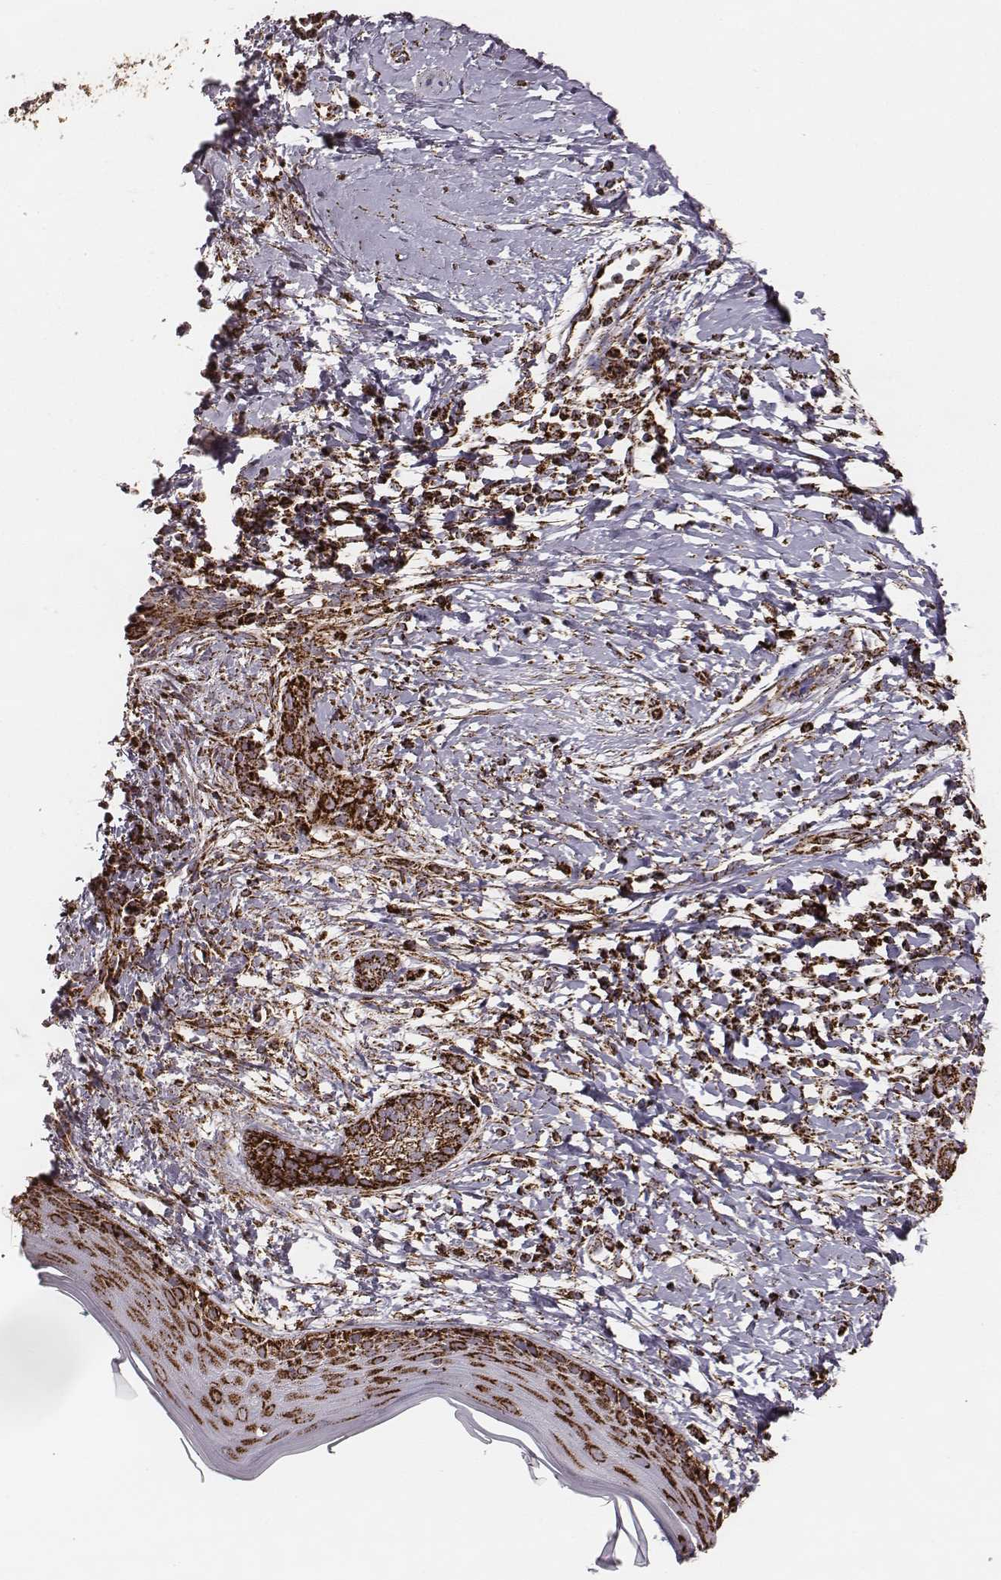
{"staining": {"intensity": "strong", "quantity": ">75%", "location": "cytoplasmic/membranous"}, "tissue": "skin cancer", "cell_type": "Tumor cells", "image_type": "cancer", "snomed": [{"axis": "morphology", "description": "Normal tissue, NOS"}, {"axis": "morphology", "description": "Basal cell carcinoma"}, {"axis": "topography", "description": "Skin"}], "caption": "A micrograph of skin cancer stained for a protein demonstrates strong cytoplasmic/membranous brown staining in tumor cells.", "gene": "TUFM", "patient": {"sex": "male", "age": 84}}